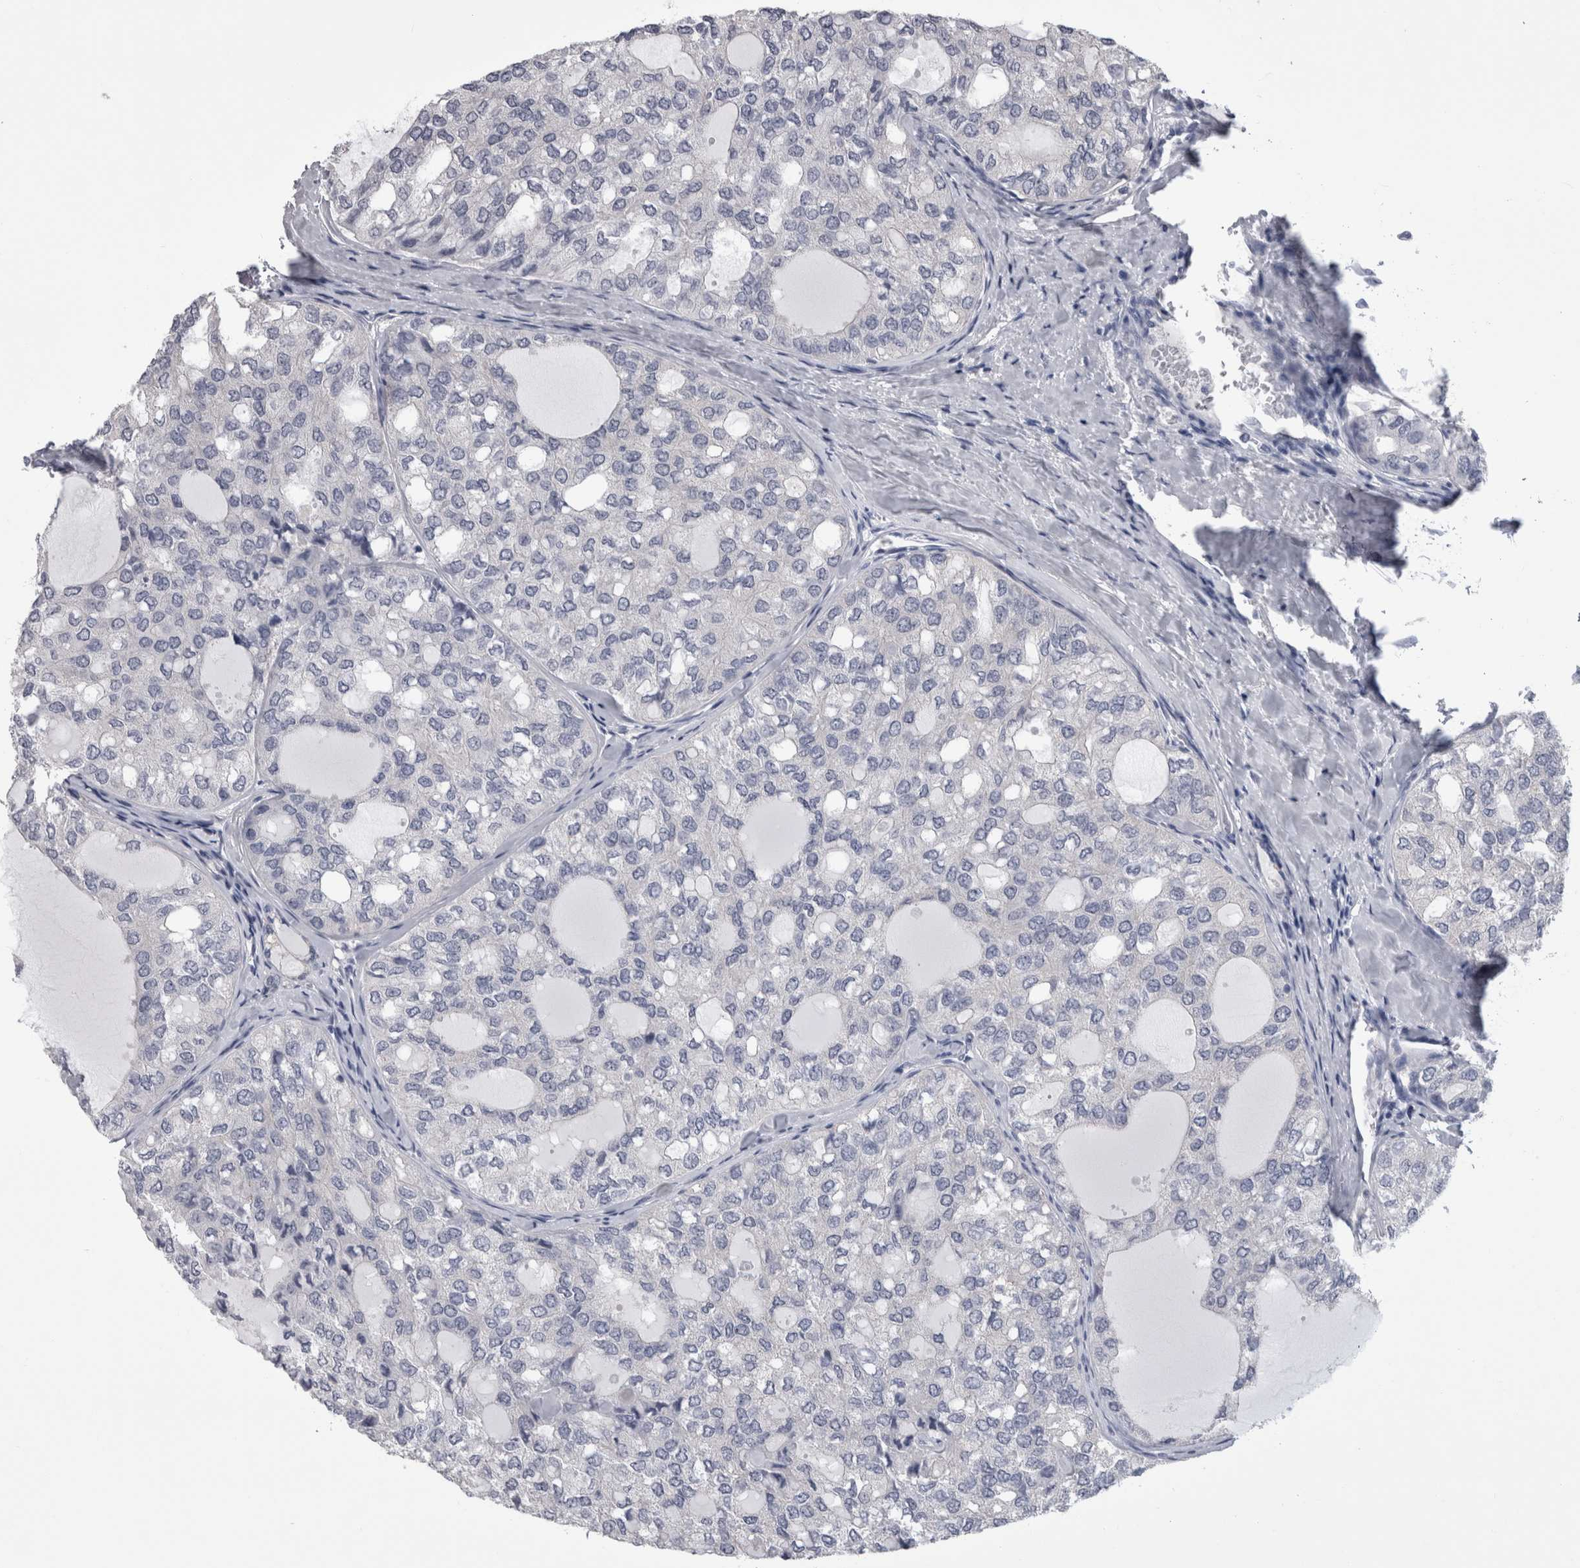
{"staining": {"intensity": "negative", "quantity": "none", "location": "none"}, "tissue": "thyroid cancer", "cell_type": "Tumor cells", "image_type": "cancer", "snomed": [{"axis": "morphology", "description": "Follicular adenoma carcinoma, NOS"}, {"axis": "topography", "description": "Thyroid gland"}], "caption": "A photomicrograph of human thyroid follicular adenoma carcinoma is negative for staining in tumor cells.", "gene": "AFMID", "patient": {"sex": "male", "age": 75}}